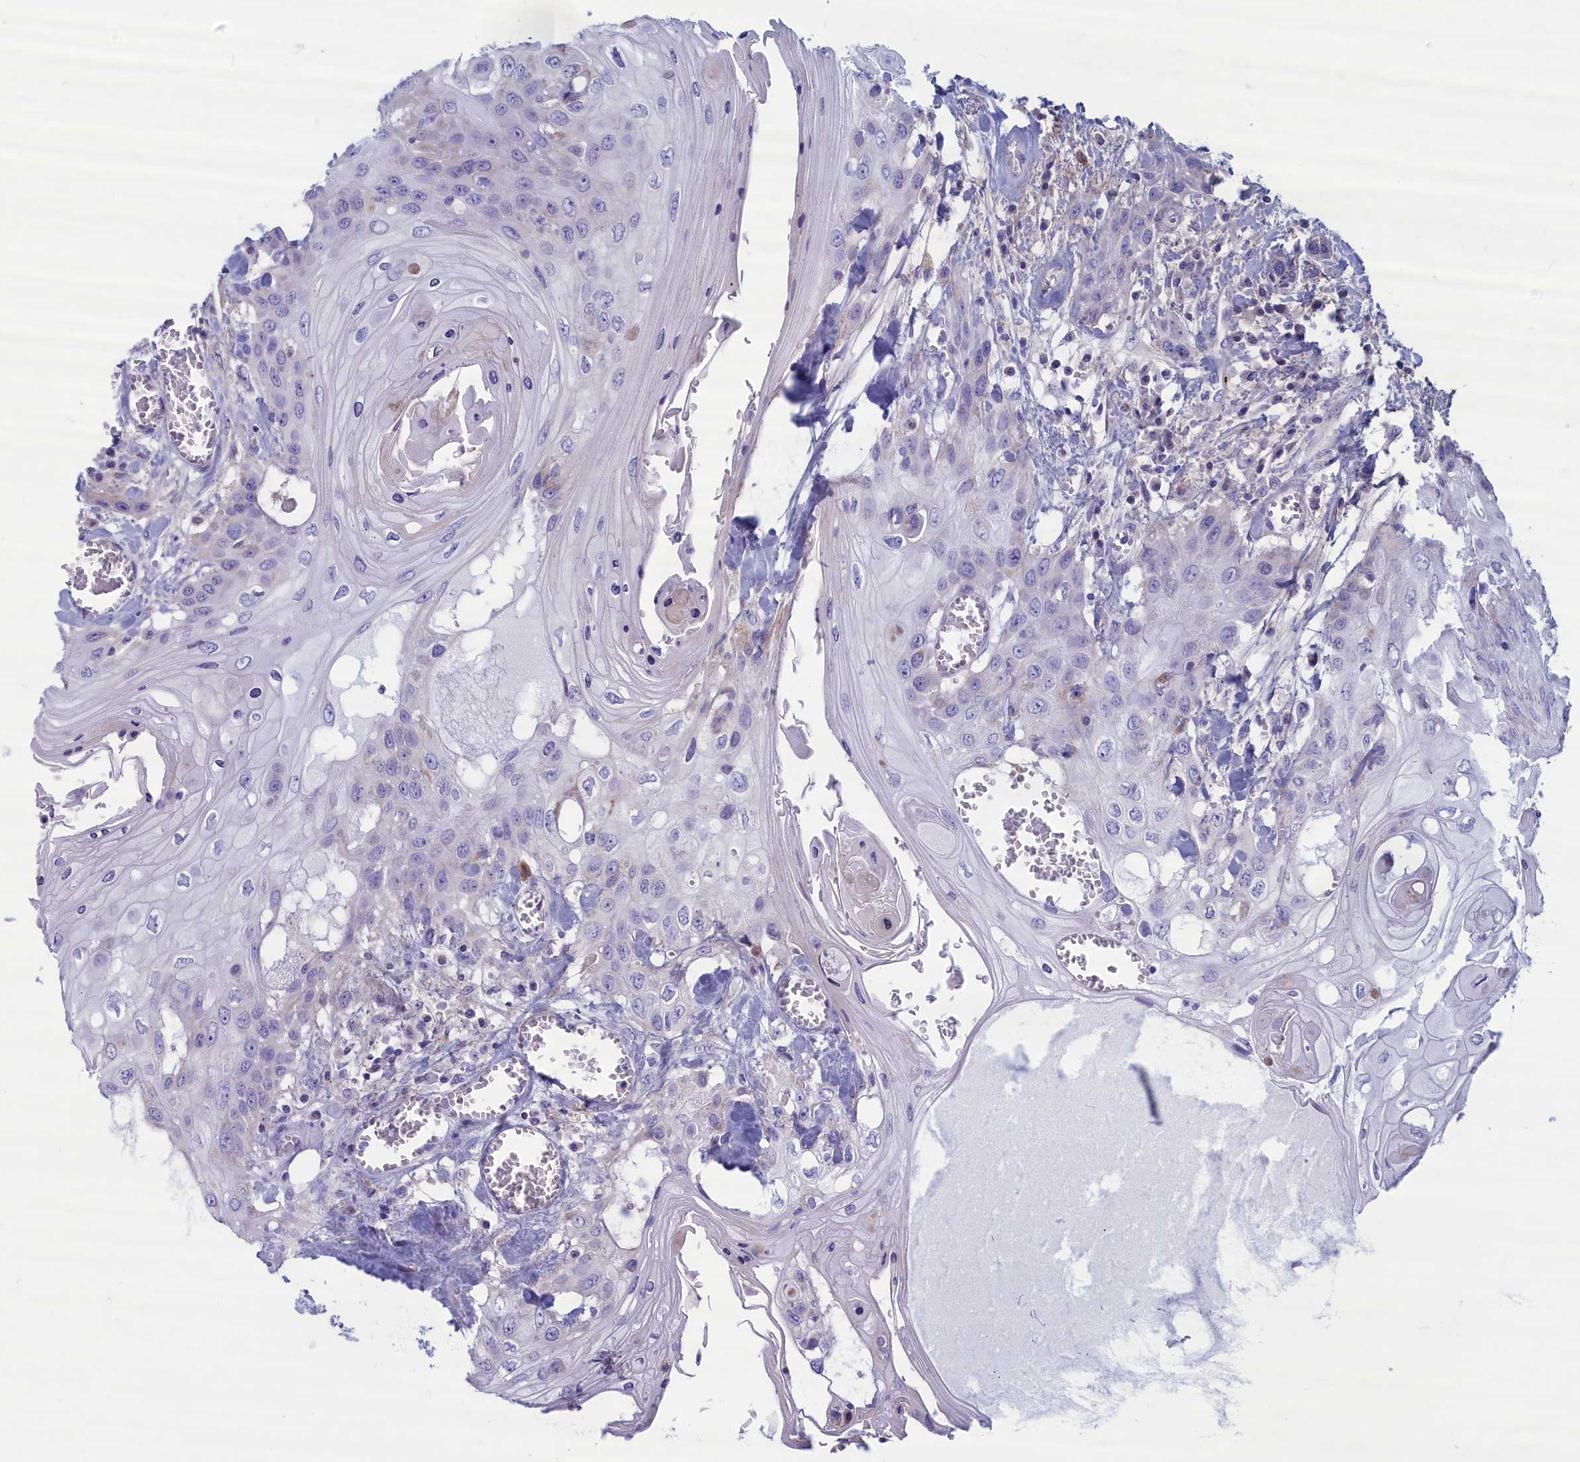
{"staining": {"intensity": "negative", "quantity": "none", "location": "none"}, "tissue": "head and neck cancer", "cell_type": "Tumor cells", "image_type": "cancer", "snomed": [{"axis": "morphology", "description": "Squamous cell carcinoma, NOS"}, {"axis": "topography", "description": "Head-Neck"}], "caption": "Squamous cell carcinoma (head and neck) was stained to show a protein in brown. There is no significant staining in tumor cells. (IHC, brightfield microscopy, high magnification).", "gene": "MPV17L2", "patient": {"sex": "female", "age": 43}}